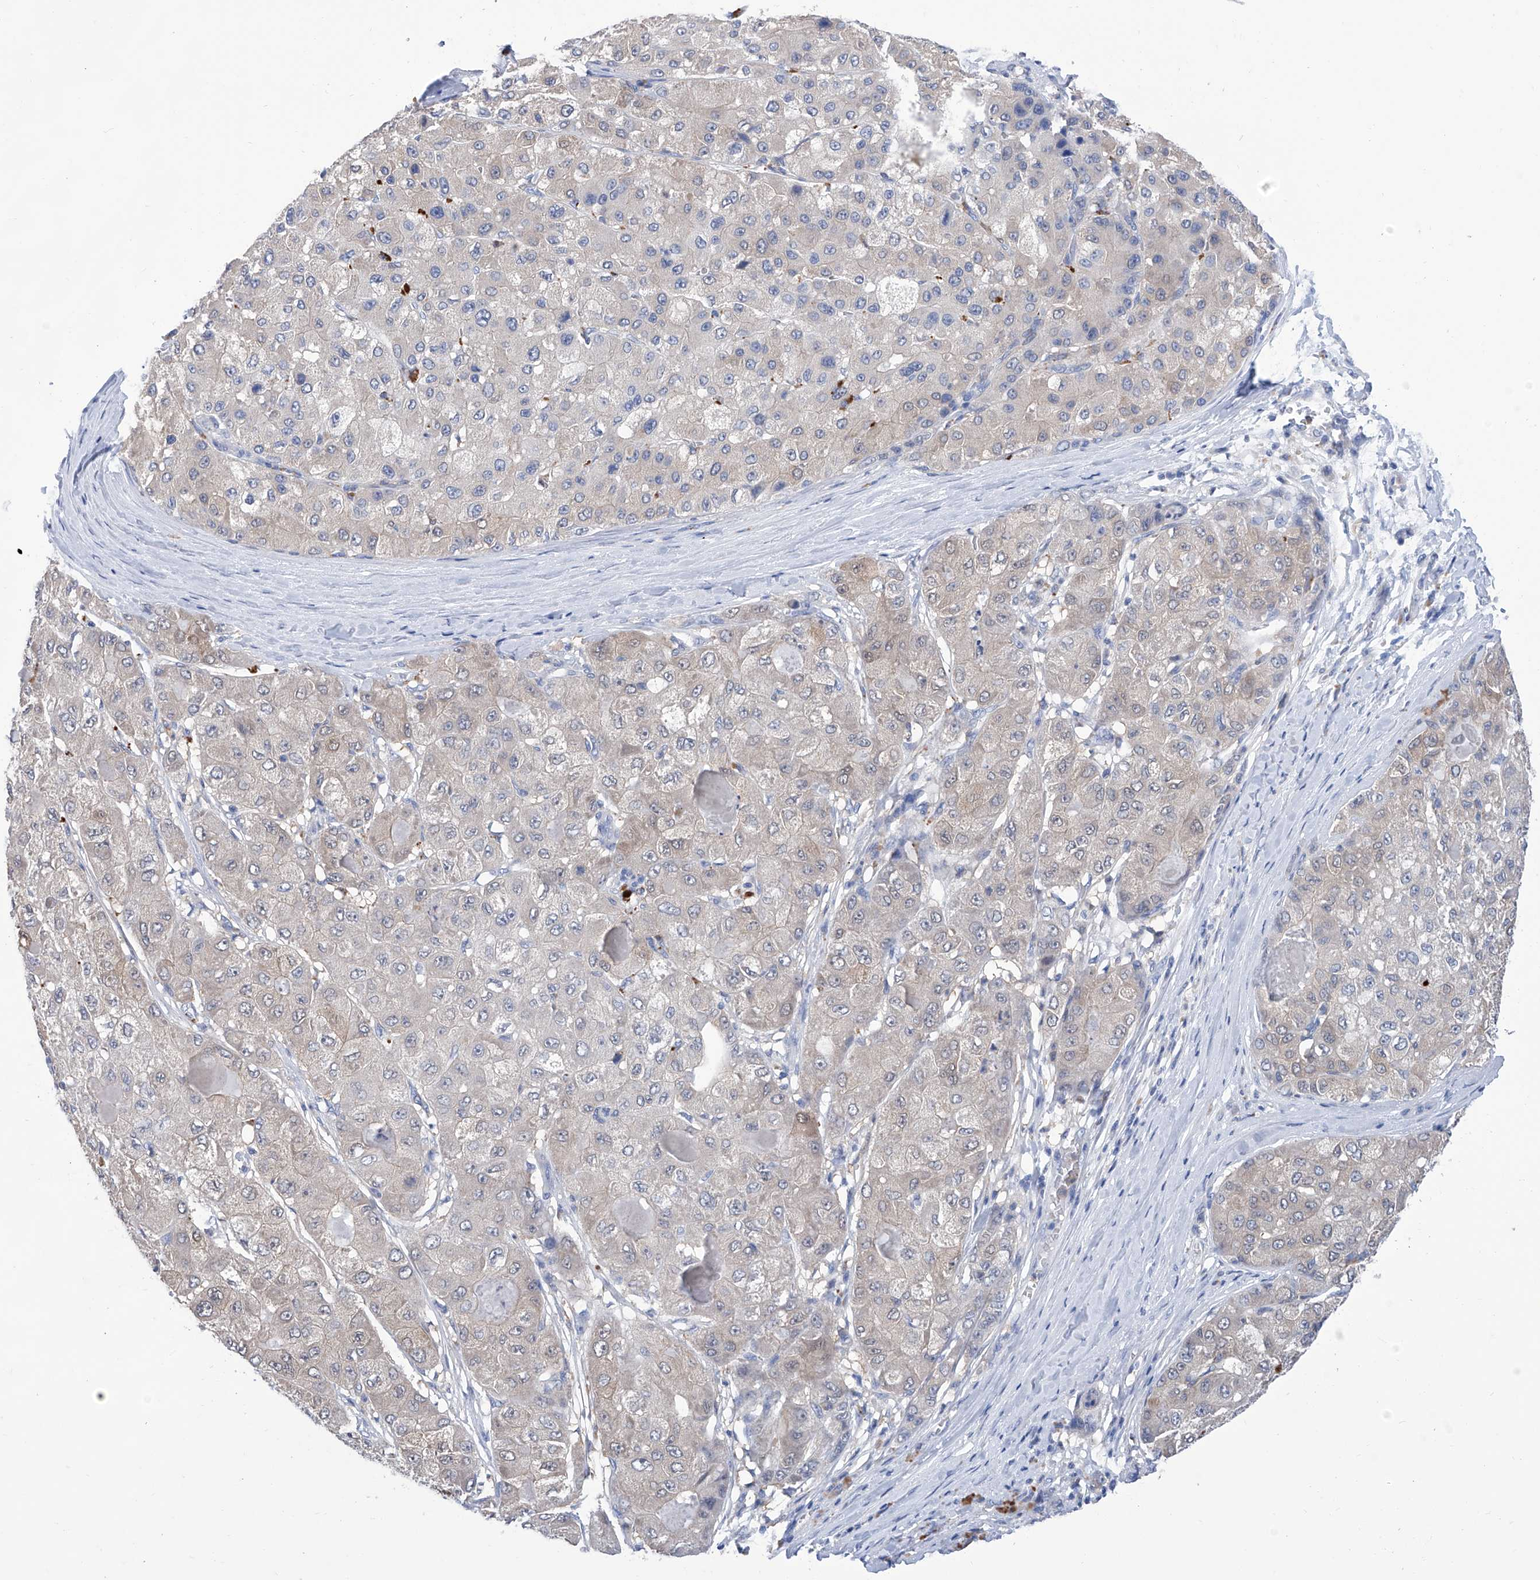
{"staining": {"intensity": "weak", "quantity": "<25%", "location": "cytoplasmic/membranous"}, "tissue": "liver cancer", "cell_type": "Tumor cells", "image_type": "cancer", "snomed": [{"axis": "morphology", "description": "Carcinoma, Hepatocellular, NOS"}, {"axis": "topography", "description": "Liver"}], "caption": "Protein analysis of liver cancer displays no significant expression in tumor cells.", "gene": "IMPA2", "patient": {"sex": "male", "age": 80}}